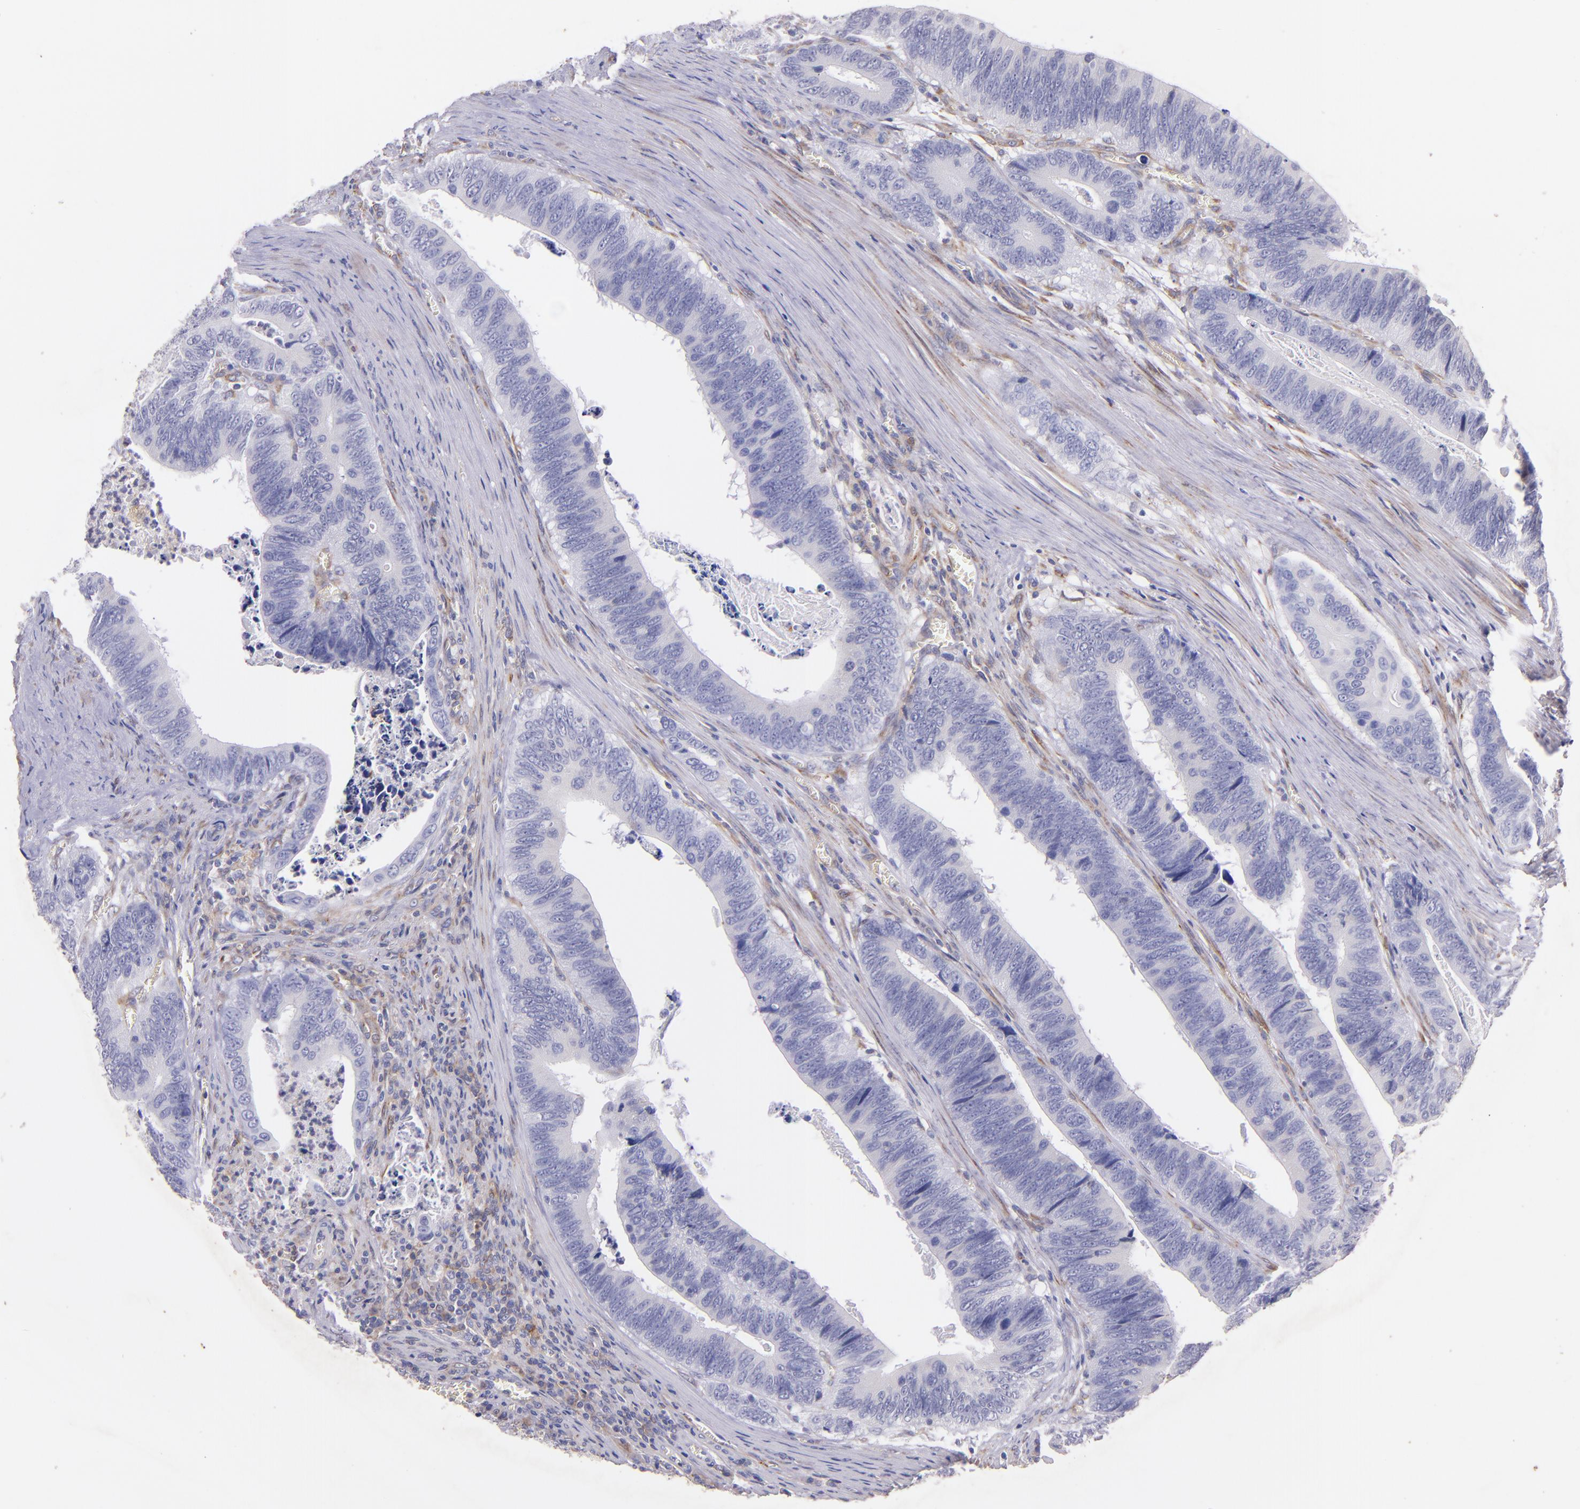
{"staining": {"intensity": "negative", "quantity": "none", "location": "none"}, "tissue": "colorectal cancer", "cell_type": "Tumor cells", "image_type": "cancer", "snomed": [{"axis": "morphology", "description": "Adenocarcinoma, NOS"}, {"axis": "topography", "description": "Colon"}], "caption": "The image displays no staining of tumor cells in colorectal adenocarcinoma.", "gene": "RET", "patient": {"sex": "male", "age": 72}}